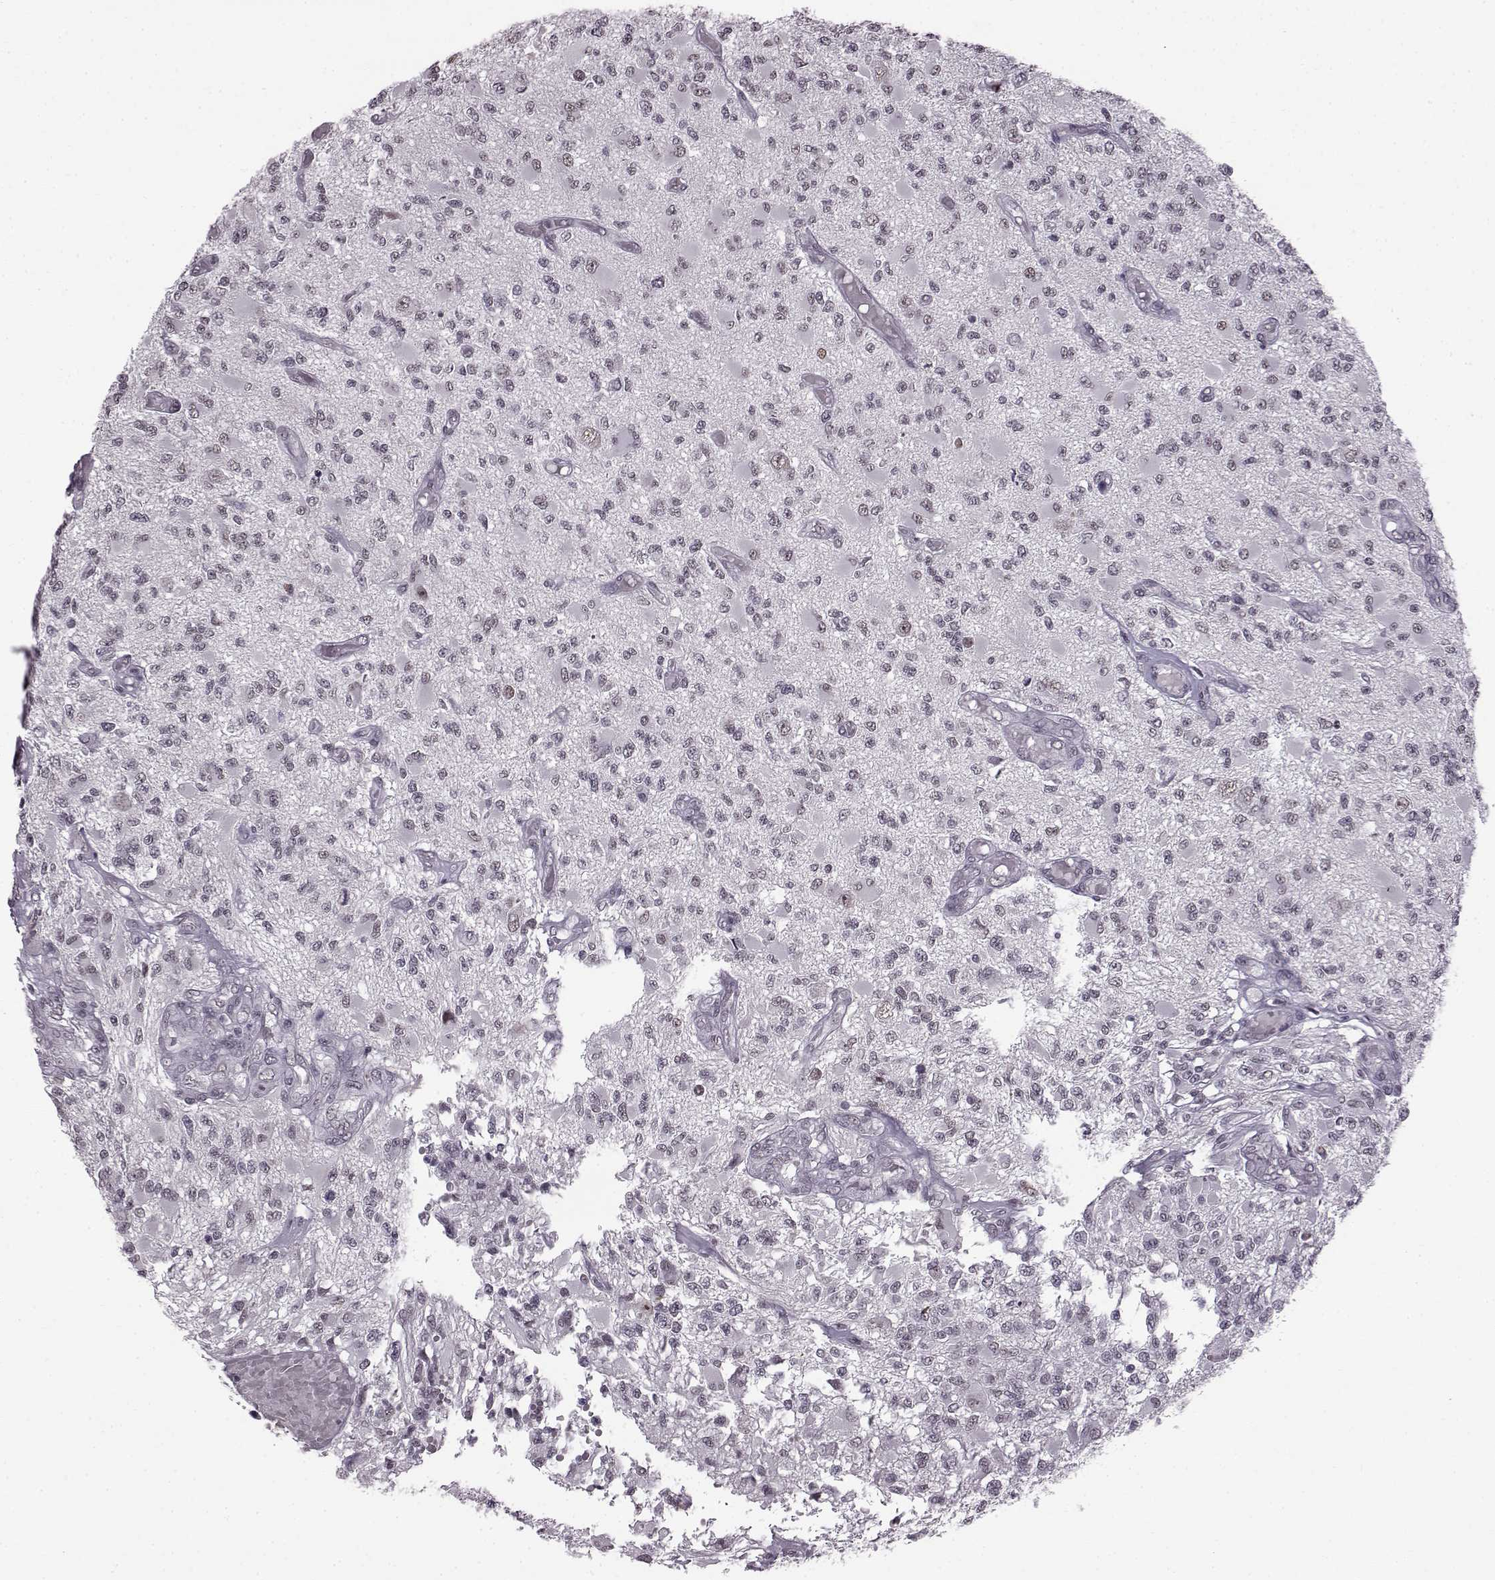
{"staining": {"intensity": "negative", "quantity": "none", "location": "none"}, "tissue": "glioma", "cell_type": "Tumor cells", "image_type": "cancer", "snomed": [{"axis": "morphology", "description": "Glioma, malignant, High grade"}, {"axis": "topography", "description": "Brain"}], "caption": "Tumor cells show no significant protein positivity in glioma.", "gene": "SLC28A2", "patient": {"sex": "female", "age": 63}}